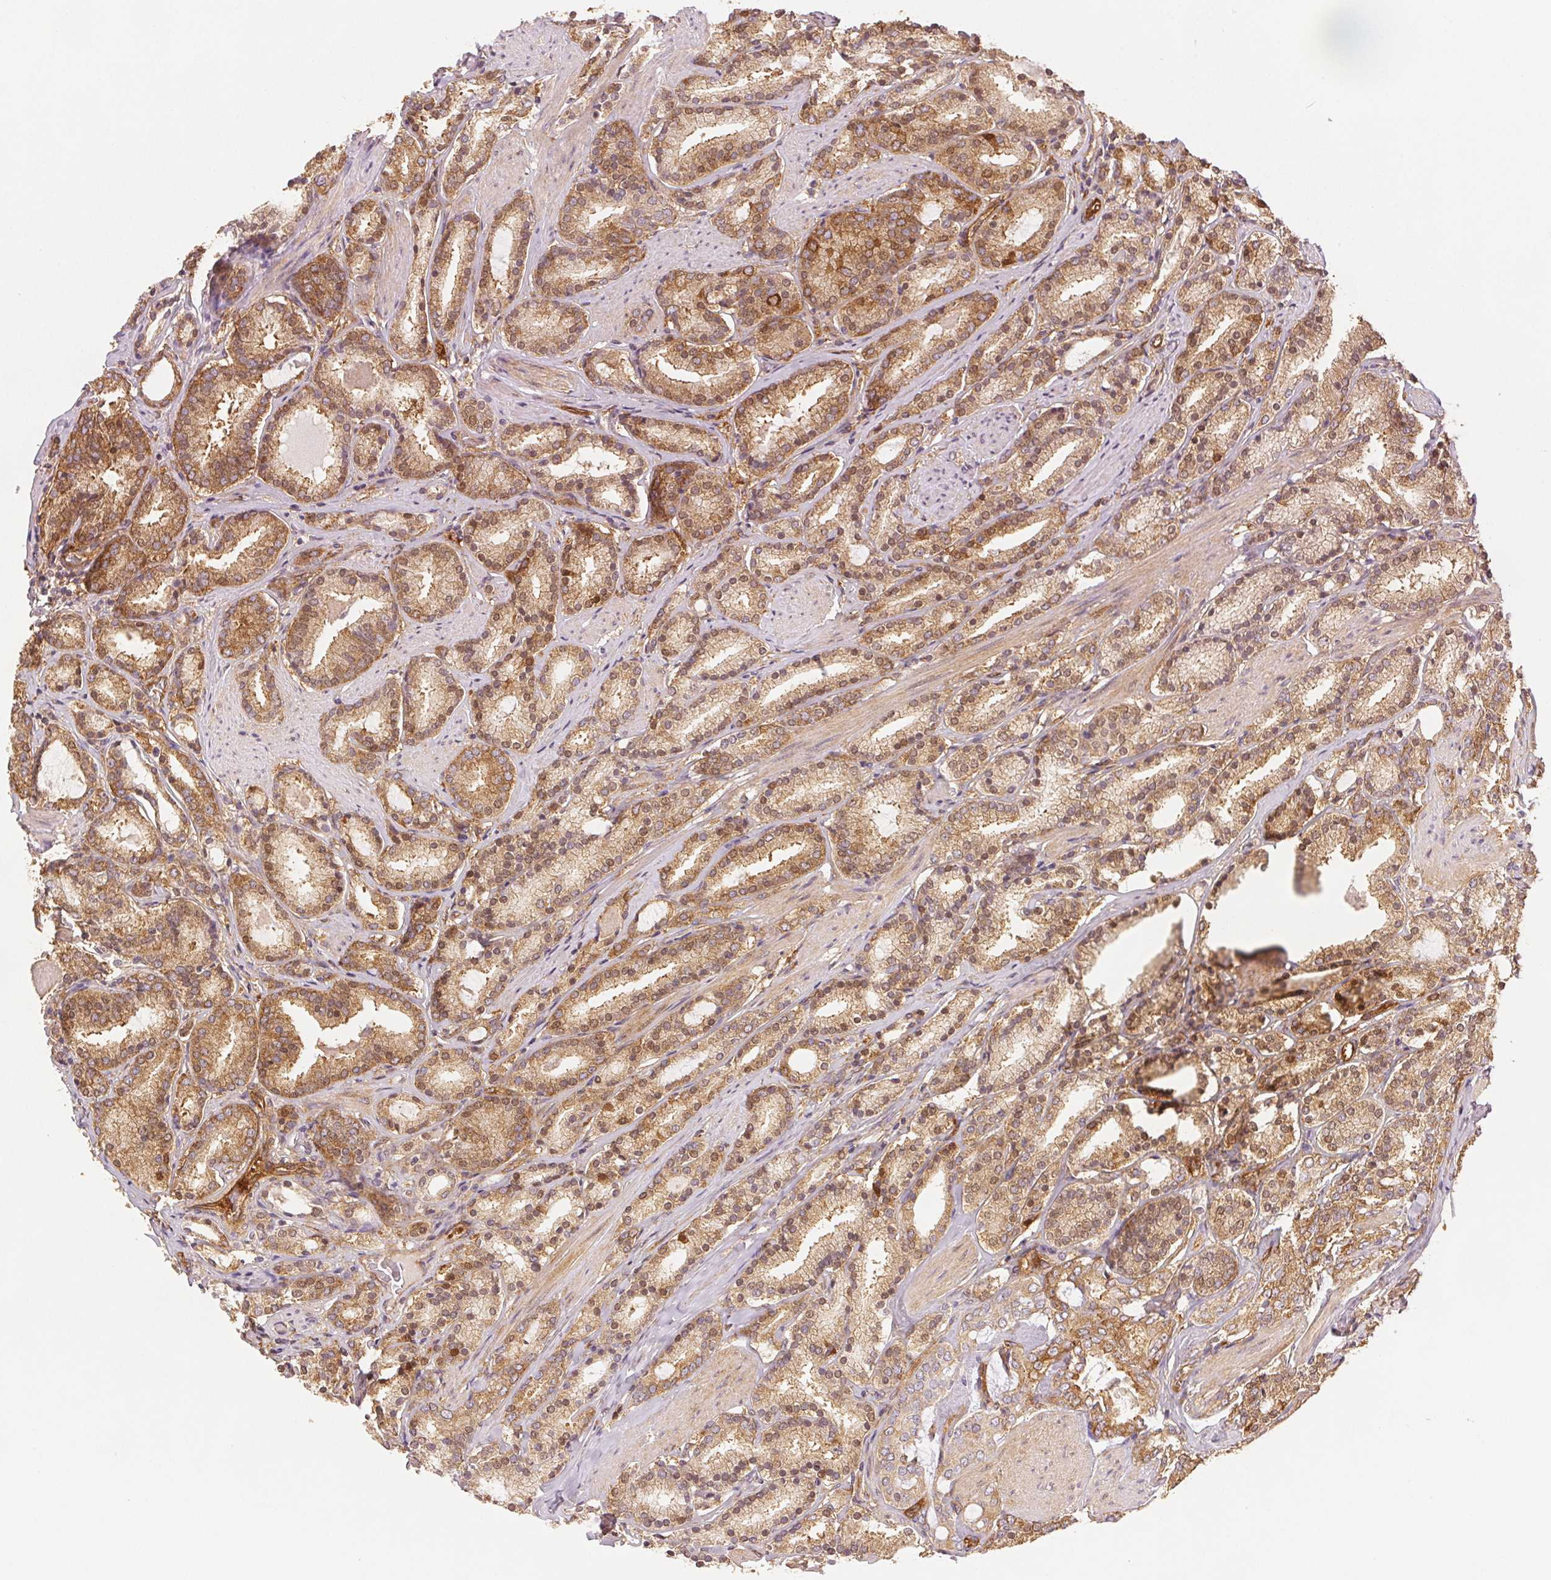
{"staining": {"intensity": "strong", "quantity": ">75%", "location": "cytoplasmic/membranous"}, "tissue": "prostate cancer", "cell_type": "Tumor cells", "image_type": "cancer", "snomed": [{"axis": "morphology", "description": "Adenocarcinoma, High grade"}, {"axis": "topography", "description": "Prostate"}], "caption": "There is high levels of strong cytoplasmic/membranous staining in tumor cells of prostate high-grade adenocarcinoma, as demonstrated by immunohistochemical staining (brown color).", "gene": "DIAPH2", "patient": {"sex": "male", "age": 63}}